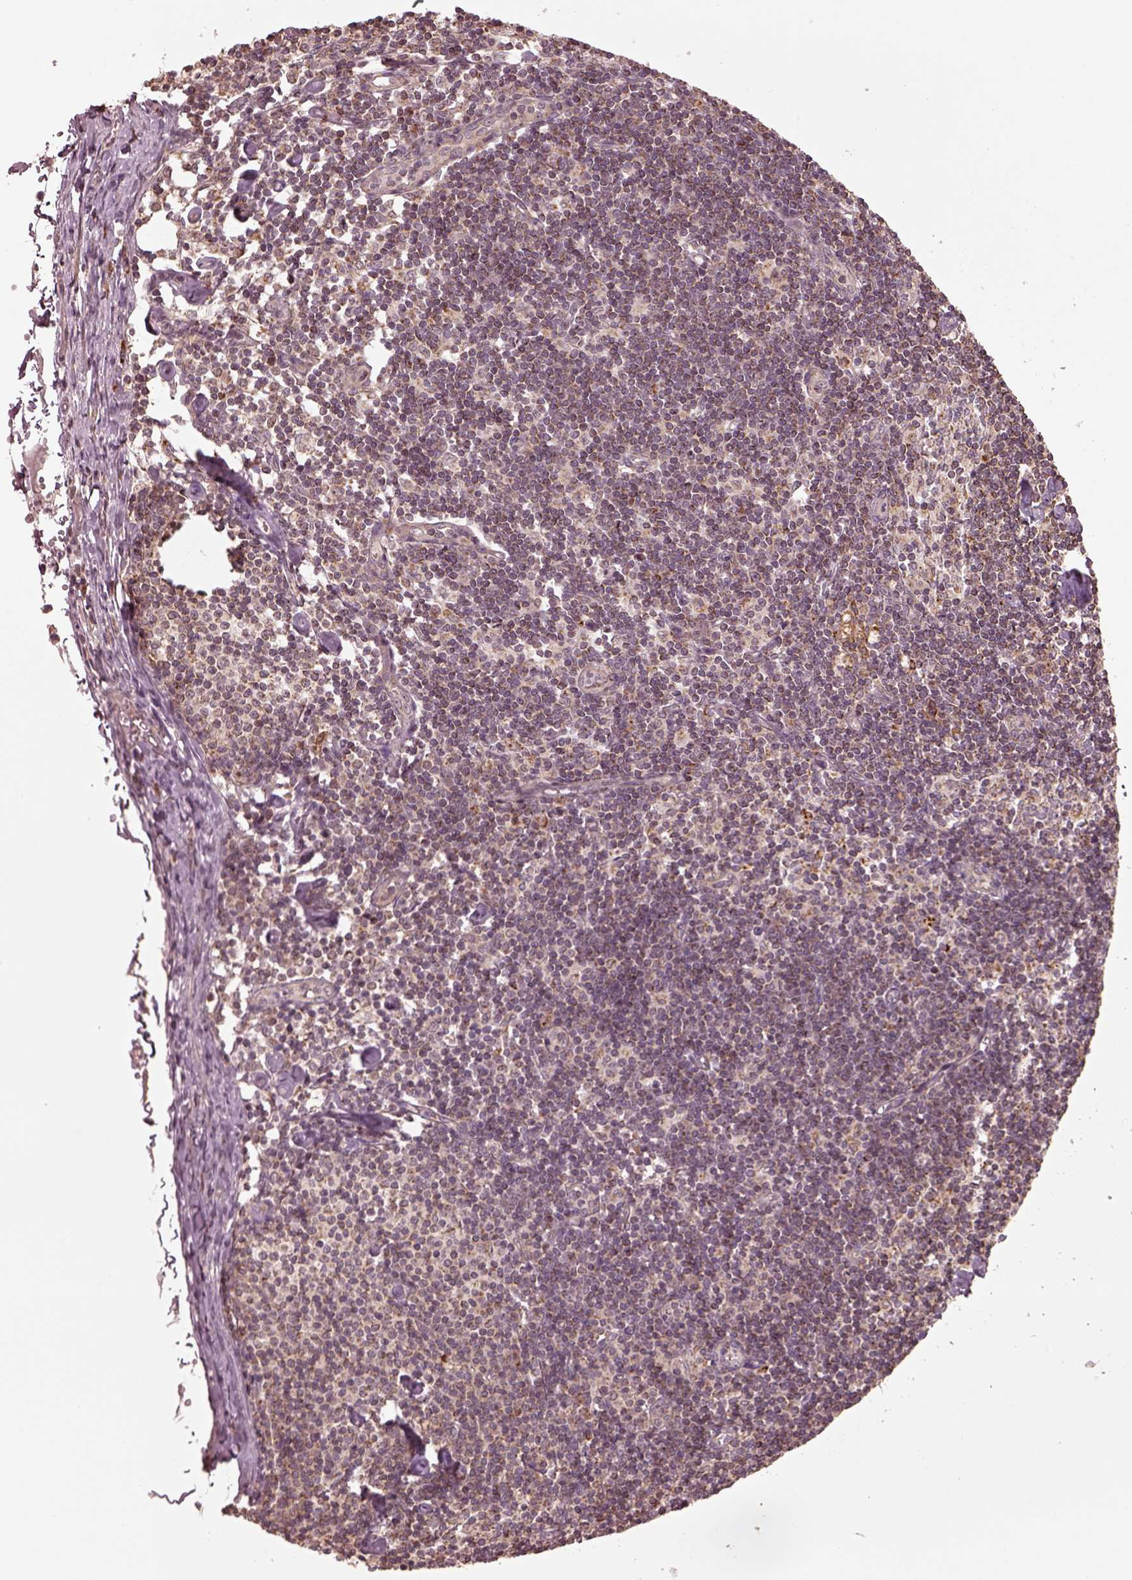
{"staining": {"intensity": "moderate", "quantity": ">75%", "location": "cytoplasmic/membranous"}, "tissue": "lymph node", "cell_type": "Germinal center cells", "image_type": "normal", "snomed": [{"axis": "morphology", "description": "Normal tissue, NOS"}, {"axis": "topography", "description": "Lymph node"}], "caption": "This is a micrograph of IHC staining of normal lymph node, which shows moderate expression in the cytoplasmic/membranous of germinal center cells.", "gene": "SEL1L3", "patient": {"sex": "female", "age": 42}}